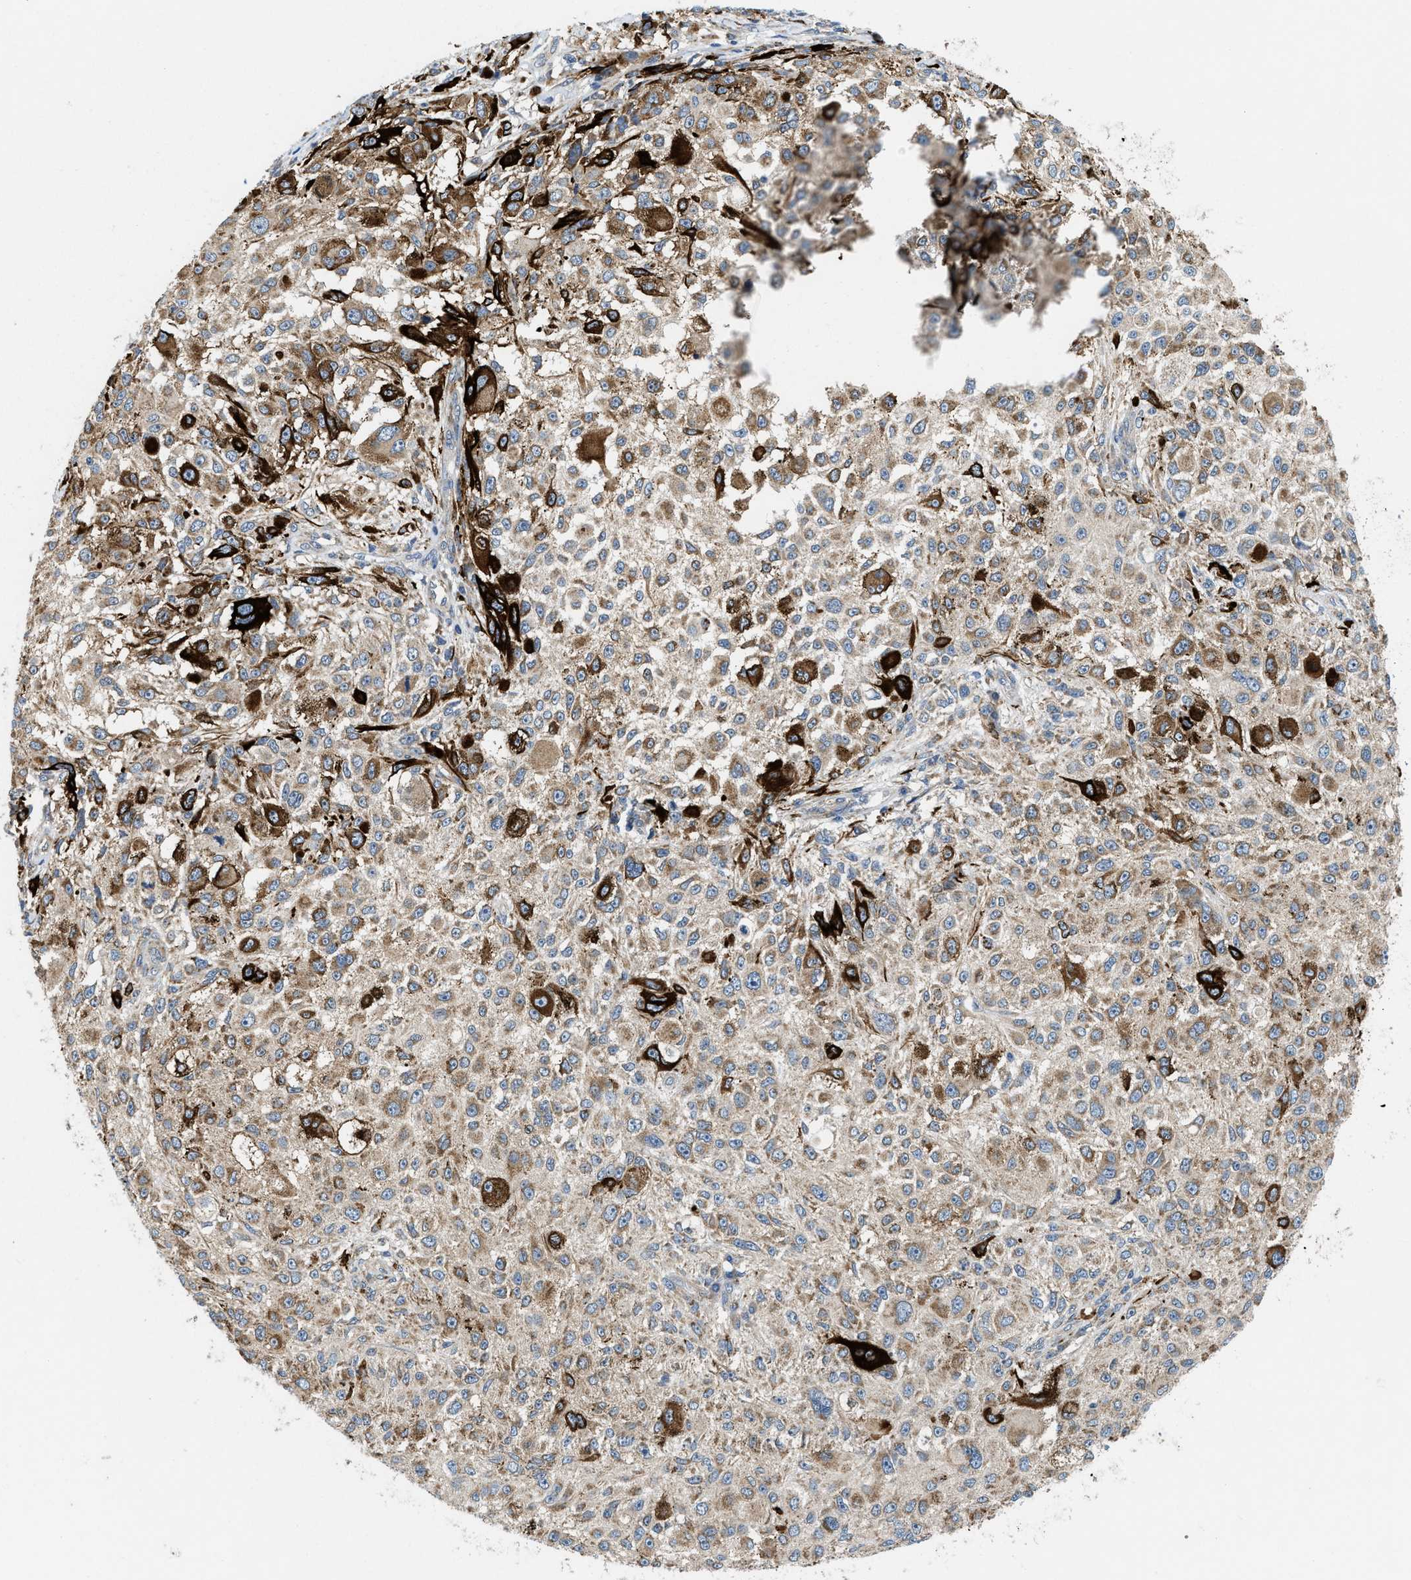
{"staining": {"intensity": "weak", "quantity": "25%-75%", "location": "cytoplasmic/membranous"}, "tissue": "melanoma", "cell_type": "Tumor cells", "image_type": "cancer", "snomed": [{"axis": "morphology", "description": "Necrosis, NOS"}, {"axis": "morphology", "description": "Malignant melanoma, NOS"}, {"axis": "topography", "description": "Skin"}], "caption": "Malignant melanoma tissue demonstrates weak cytoplasmic/membranous staining in about 25%-75% of tumor cells, visualized by immunohistochemistry.", "gene": "ZNF599", "patient": {"sex": "female", "age": 87}}